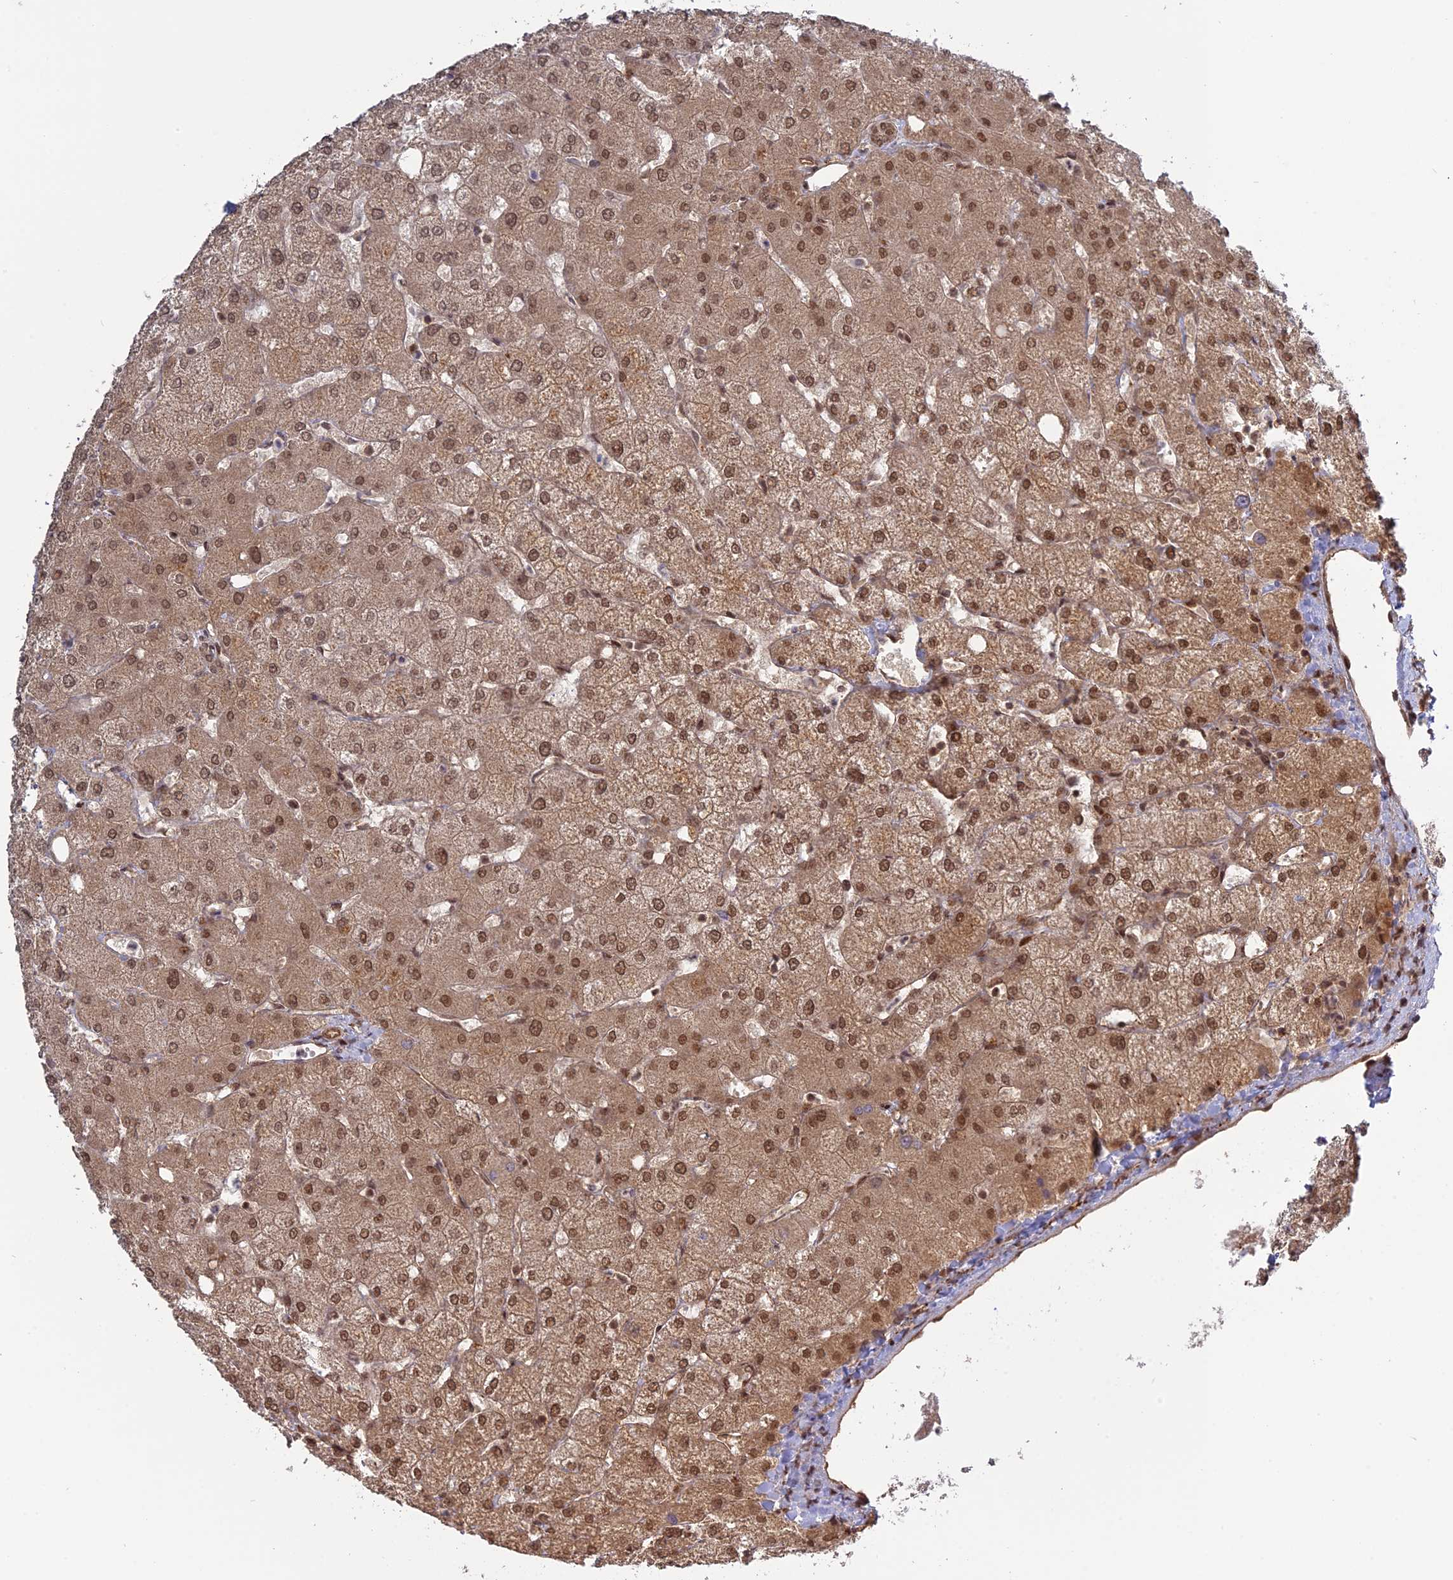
{"staining": {"intensity": "moderate", "quantity": ">75%", "location": "nuclear"}, "tissue": "liver", "cell_type": "Cholangiocytes", "image_type": "normal", "snomed": [{"axis": "morphology", "description": "Normal tissue, NOS"}, {"axis": "topography", "description": "Liver"}], "caption": "This is an image of immunohistochemistry staining of benign liver, which shows moderate expression in the nuclear of cholangiocytes.", "gene": "PKIG", "patient": {"sex": "female", "age": 54}}